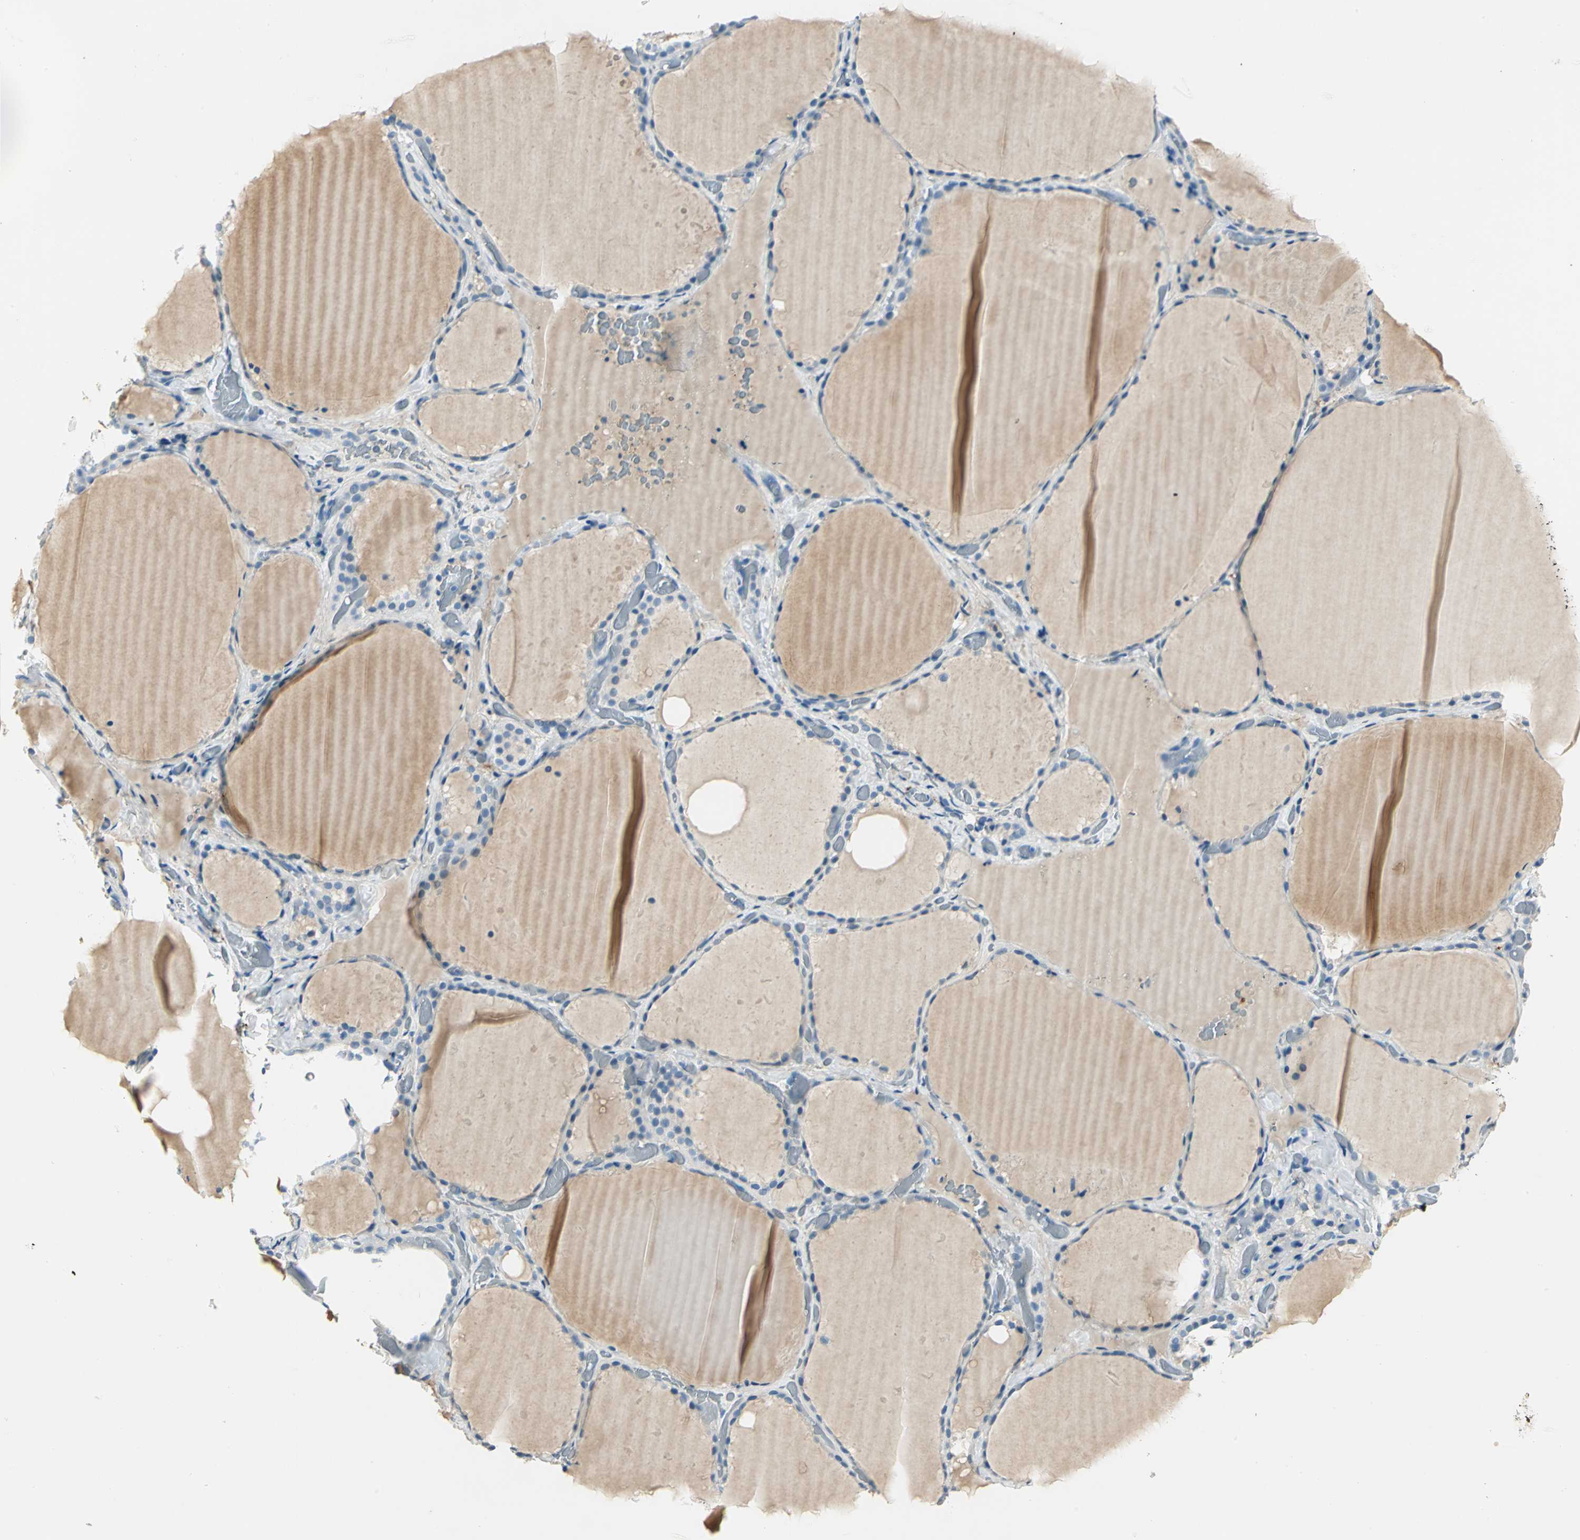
{"staining": {"intensity": "negative", "quantity": "none", "location": "none"}, "tissue": "thyroid gland", "cell_type": "Glandular cells", "image_type": "normal", "snomed": [{"axis": "morphology", "description": "Normal tissue, NOS"}, {"axis": "topography", "description": "Thyroid gland"}], "caption": "The IHC micrograph has no significant staining in glandular cells of thyroid gland. (Stains: DAB IHC with hematoxylin counter stain, Microscopy: brightfield microscopy at high magnification).", "gene": "UCHL1", "patient": {"sex": "female", "age": 22}}